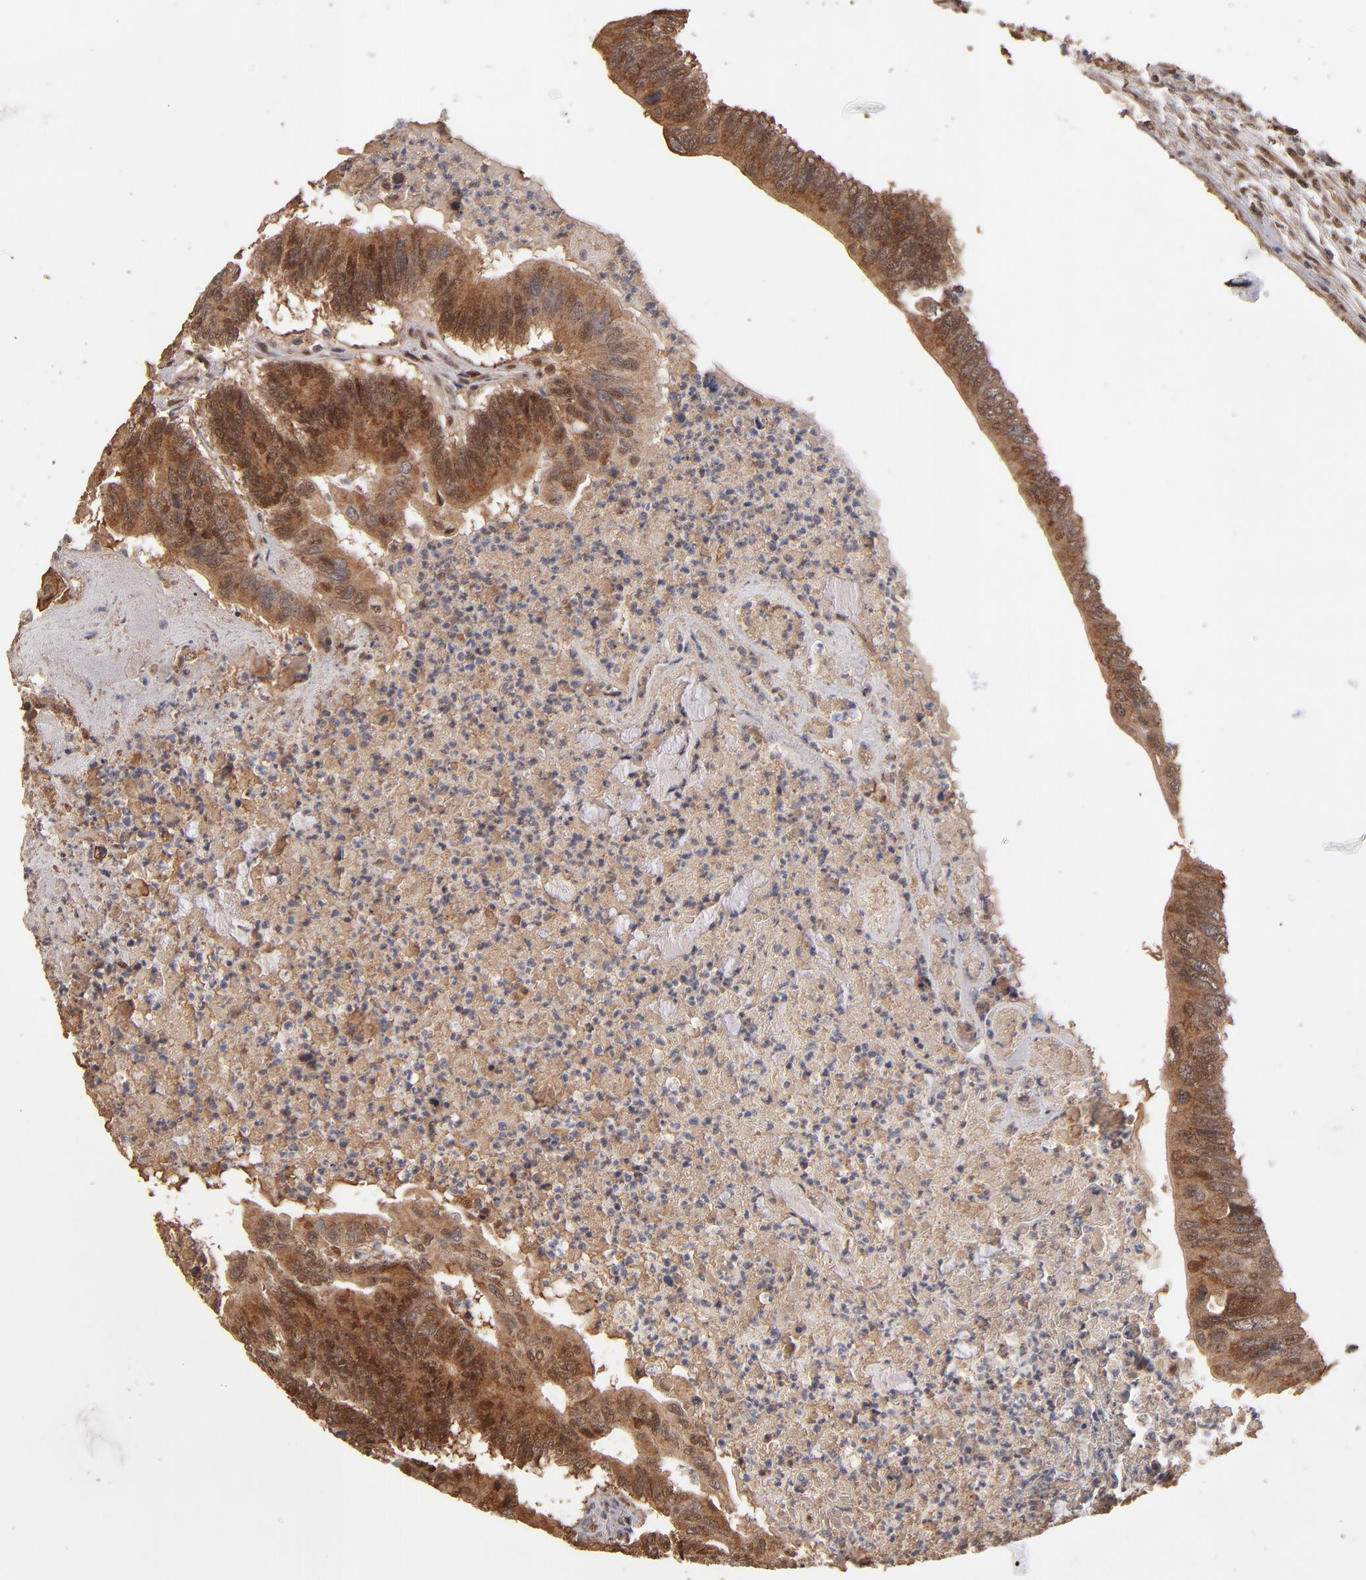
{"staining": {"intensity": "moderate", "quantity": ">75%", "location": "cytoplasmic/membranous,nuclear"}, "tissue": "colorectal cancer", "cell_type": "Tumor cells", "image_type": "cancer", "snomed": [{"axis": "morphology", "description": "Adenocarcinoma, NOS"}, {"axis": "topography", "description": "Colon"}], "caption": "Protein staining displays moderate cytoplasmic/membranous and nuclear expression in about >75% of tumor cells in adenocarcinoma (colorectal).", "gene": "EAPP", "patient": {"sex": "male", "age": 65}}